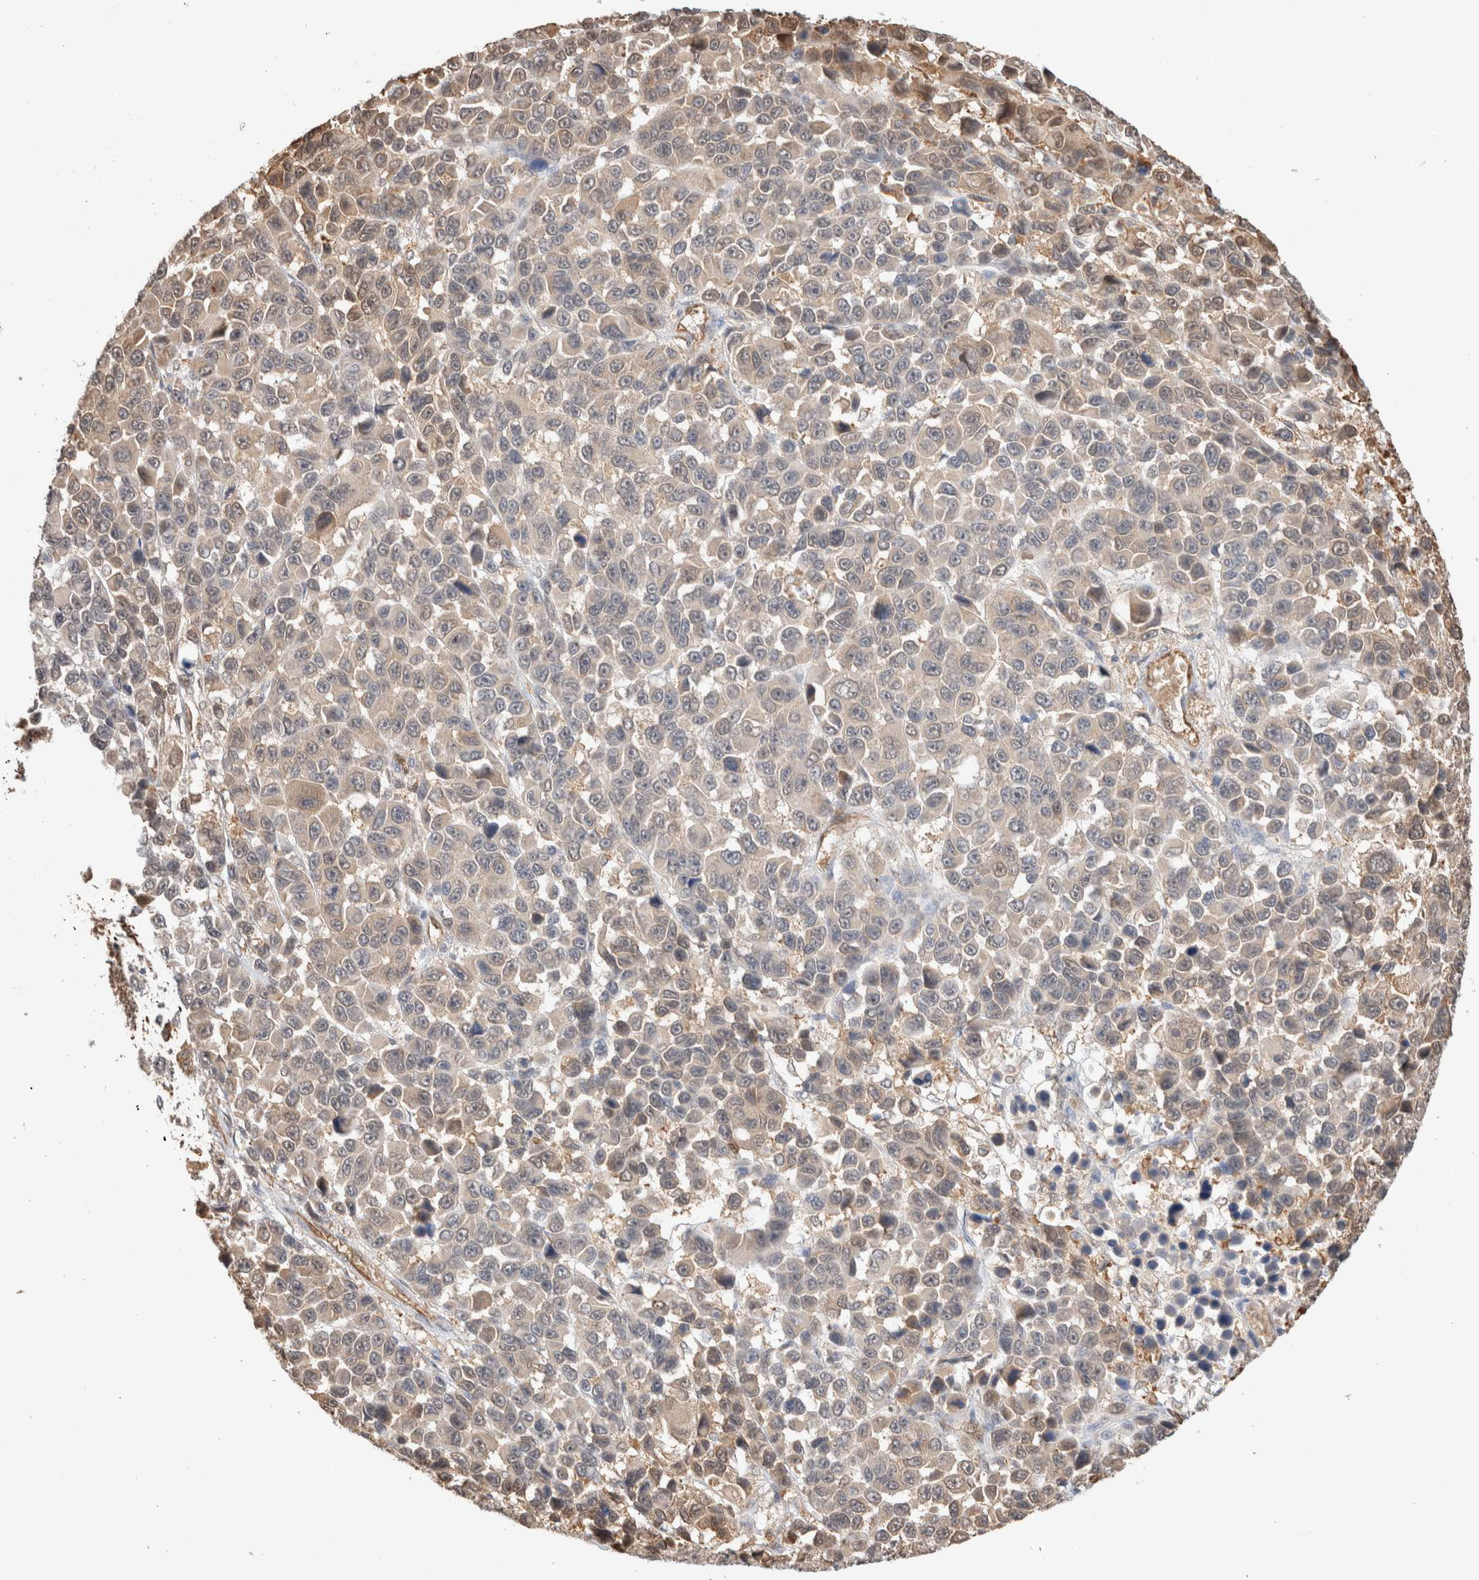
{"staining": {"intensity": "weak", "quantity": "<25%", "location": "nuclear"}, "tissue": "melanoma", "cell_type": "Tumor cells", "image_type": "cancer", "snomed": [{"axis": "morphology", "description": "Malignant melanoma, NOS"}, {"axis": "topography", "description": "Skin"}], "caption": "This is a photomicrograph of immunohistochemistry staining of malignant melanoma, which shows no expression in tumor cells. (DAB (3,3'-diaminobenzidine) immunohistochemistry, high magnification).", "gene": "CA13", "patient": {"sex": "male", "age": 53}}